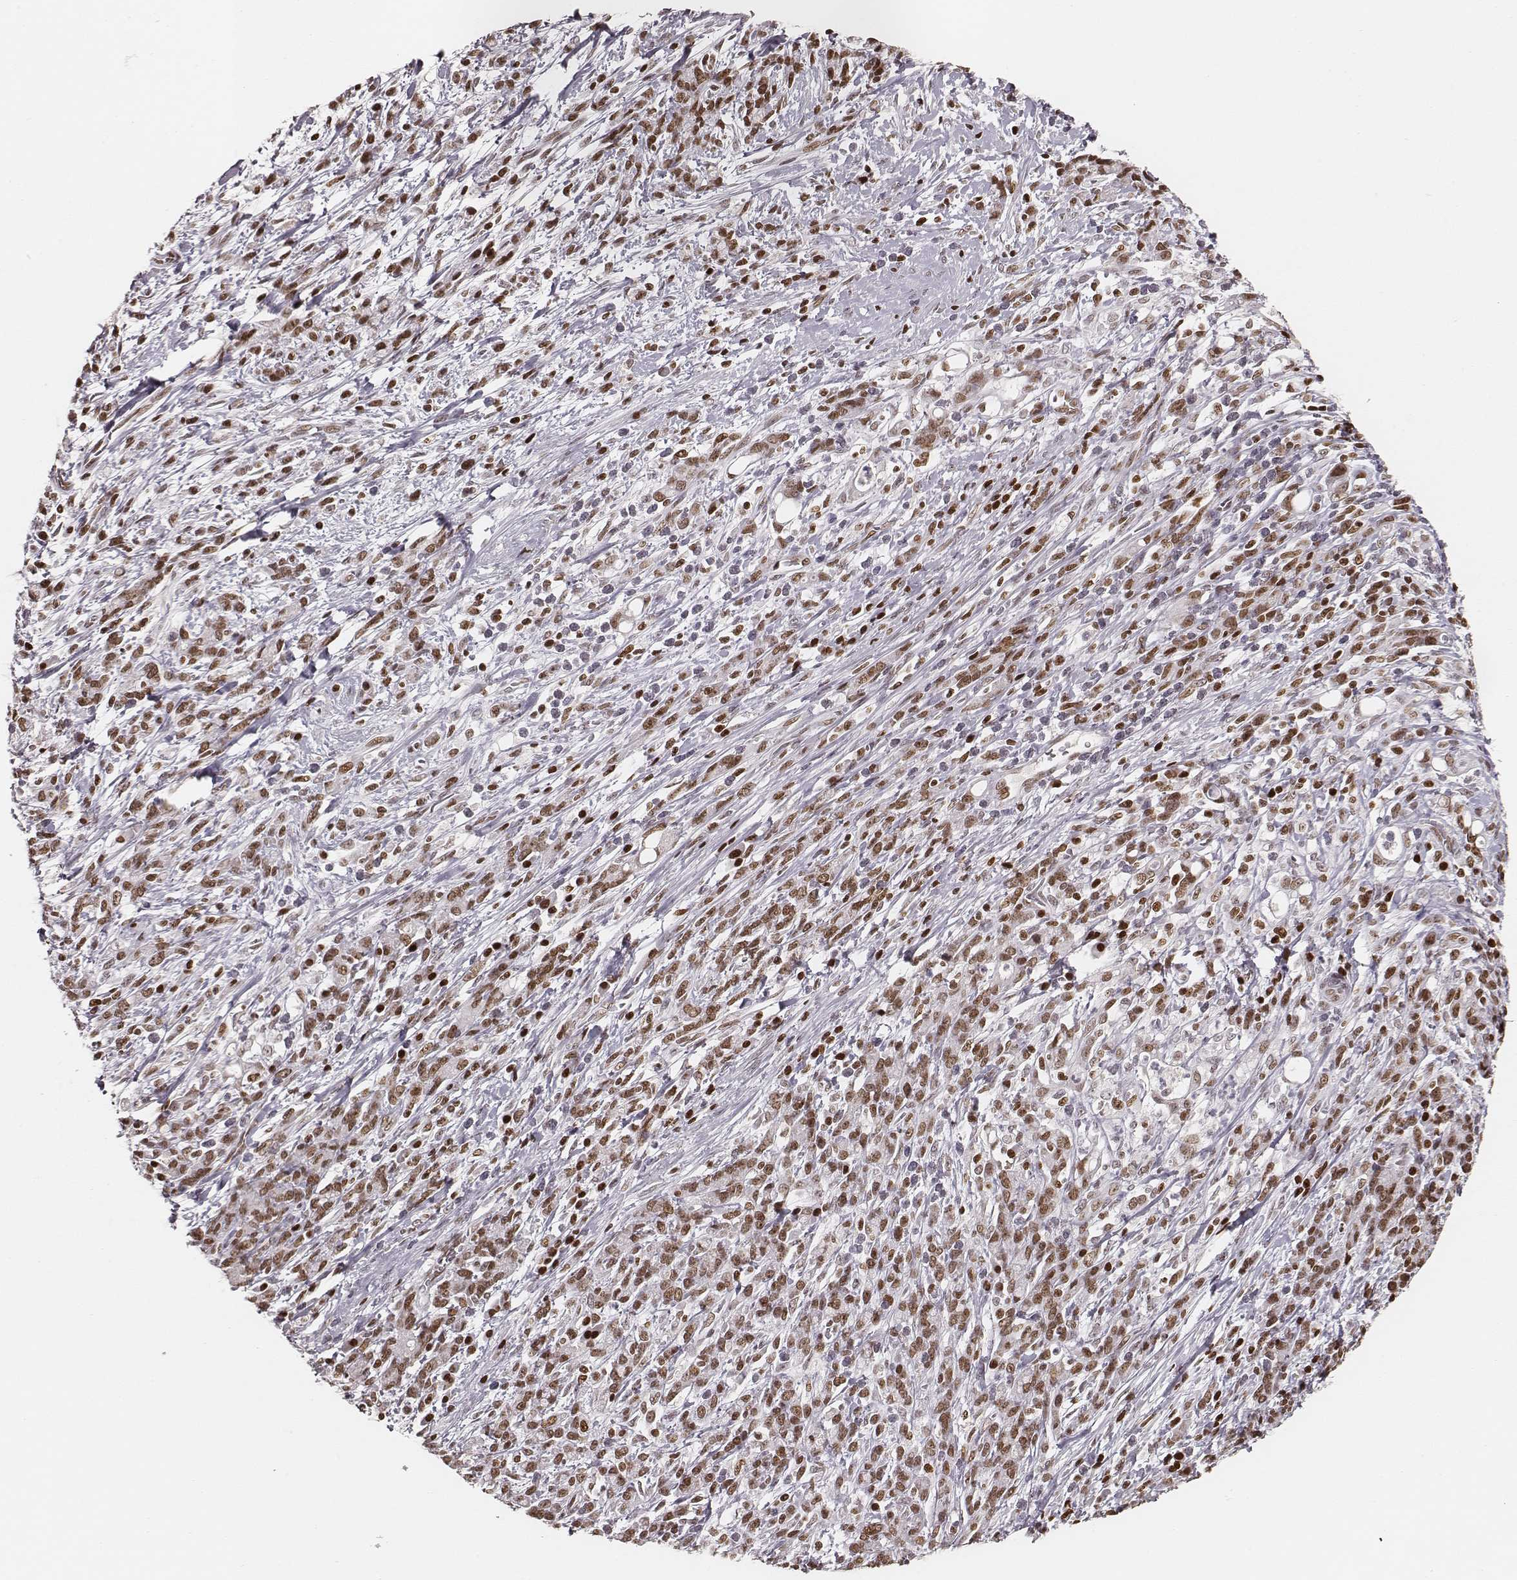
{"staining": {"intensity": "moderate", "quantity": ">75%", "location": "nuclear"}, "tissue": "stomach cancer", "cell_type": "Tumor cells", "image_type": "cancer", "snomed": [{"axis": "morphology", "description": "Adenocarcinoma, NOS"}, {"axis": "topography", "description": "Stomach"}], "caption": "There is medium levels of moderate nuclear staining in tumor cells of stomach adenocarcinoma, as demonstrated by immunohistochemical staining (brown color).", "gene": "PARP1", "patient": {"sex": "female", "age": 57}}